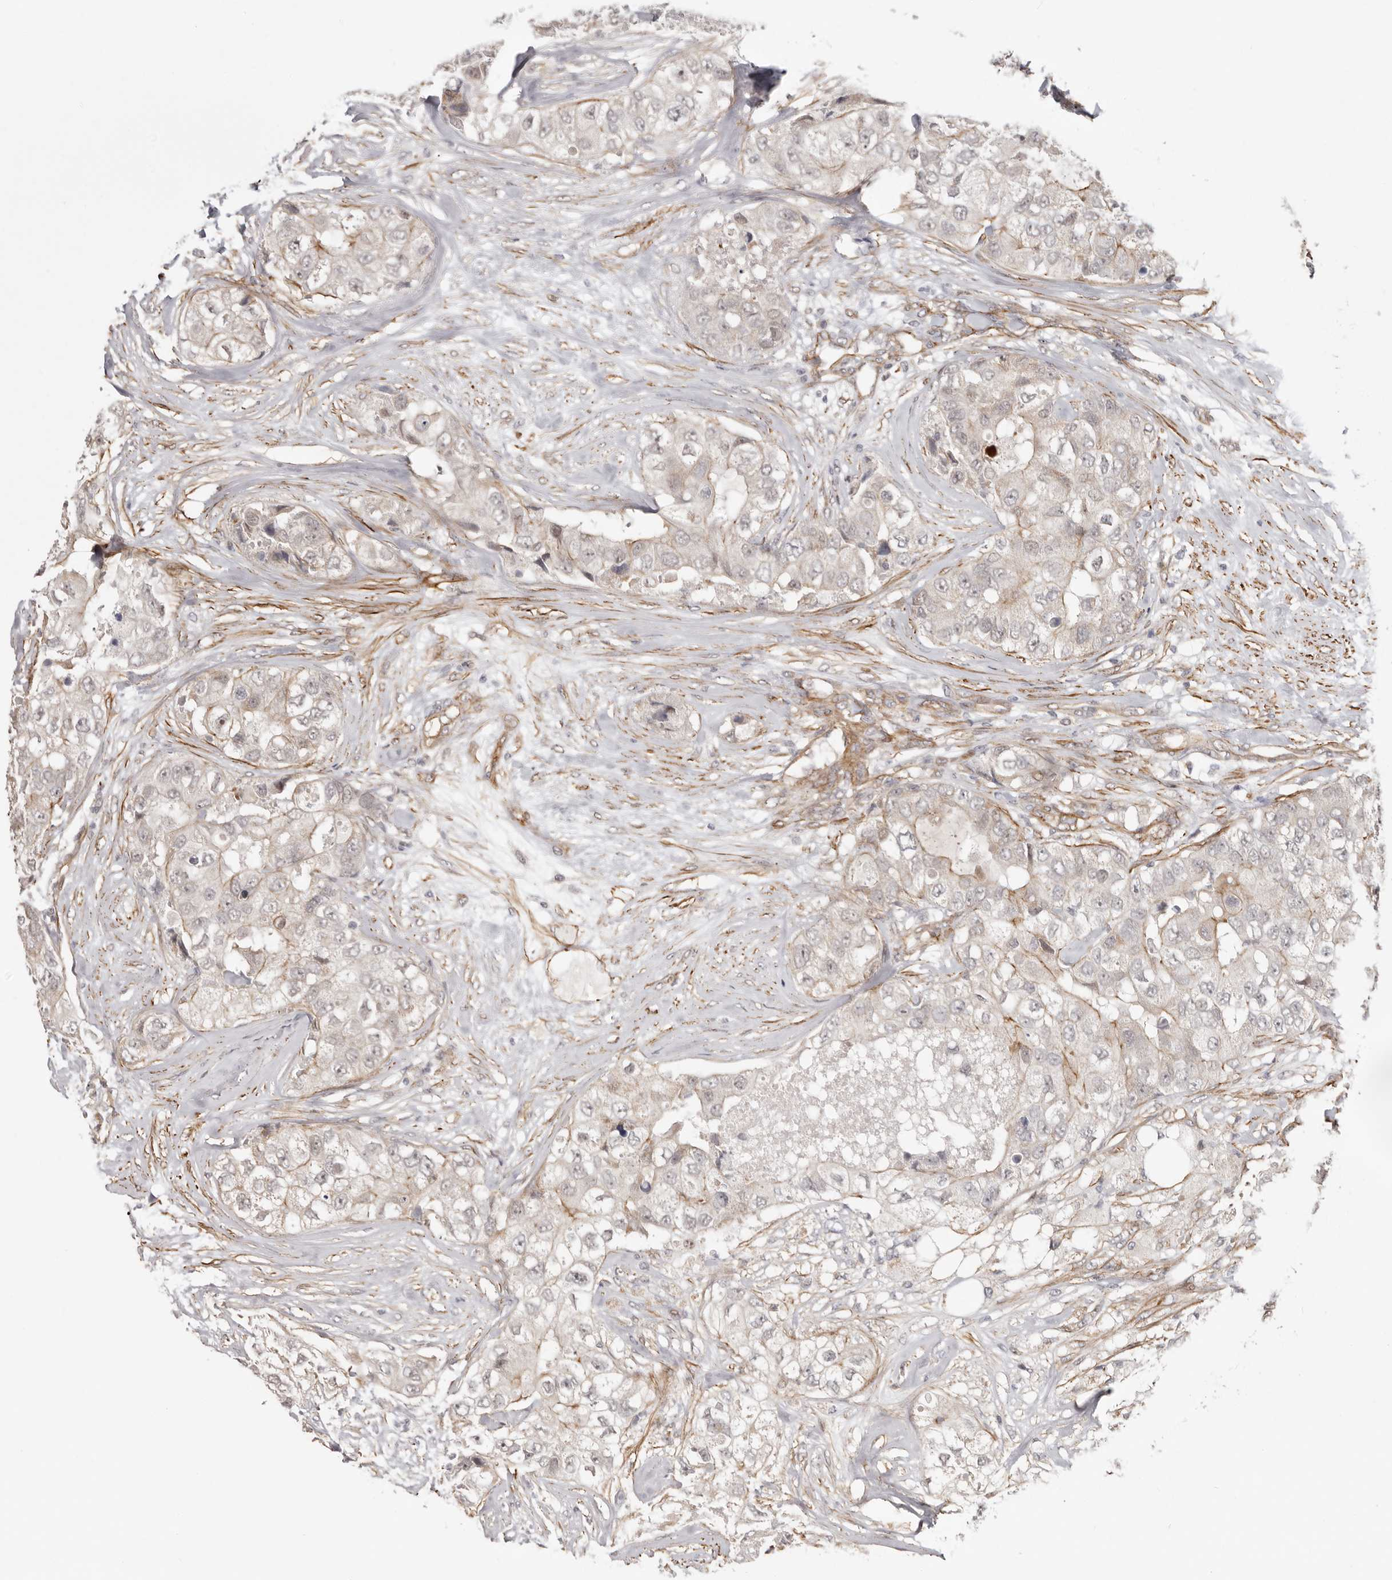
{"staining": {"intensity": "weak", "quantity": "<25%", "location": "cytoplasmic/membranous"}, "tissue": "breast cancer", "cell_type": "Tumor cells", "image_type": "cancer", "snomed": [{"axis": "morphology", "description": "Duct carcinoma"}, {"axis": "topography", "description": "Breast"}], "caption": "A histopathology image of breast cancer (intraductal carcinoma) stained for a protein demonstrates no brown staining in tumor cells.", "gene": "SZT2", "patient": {"sex": "female", "age": 62}}